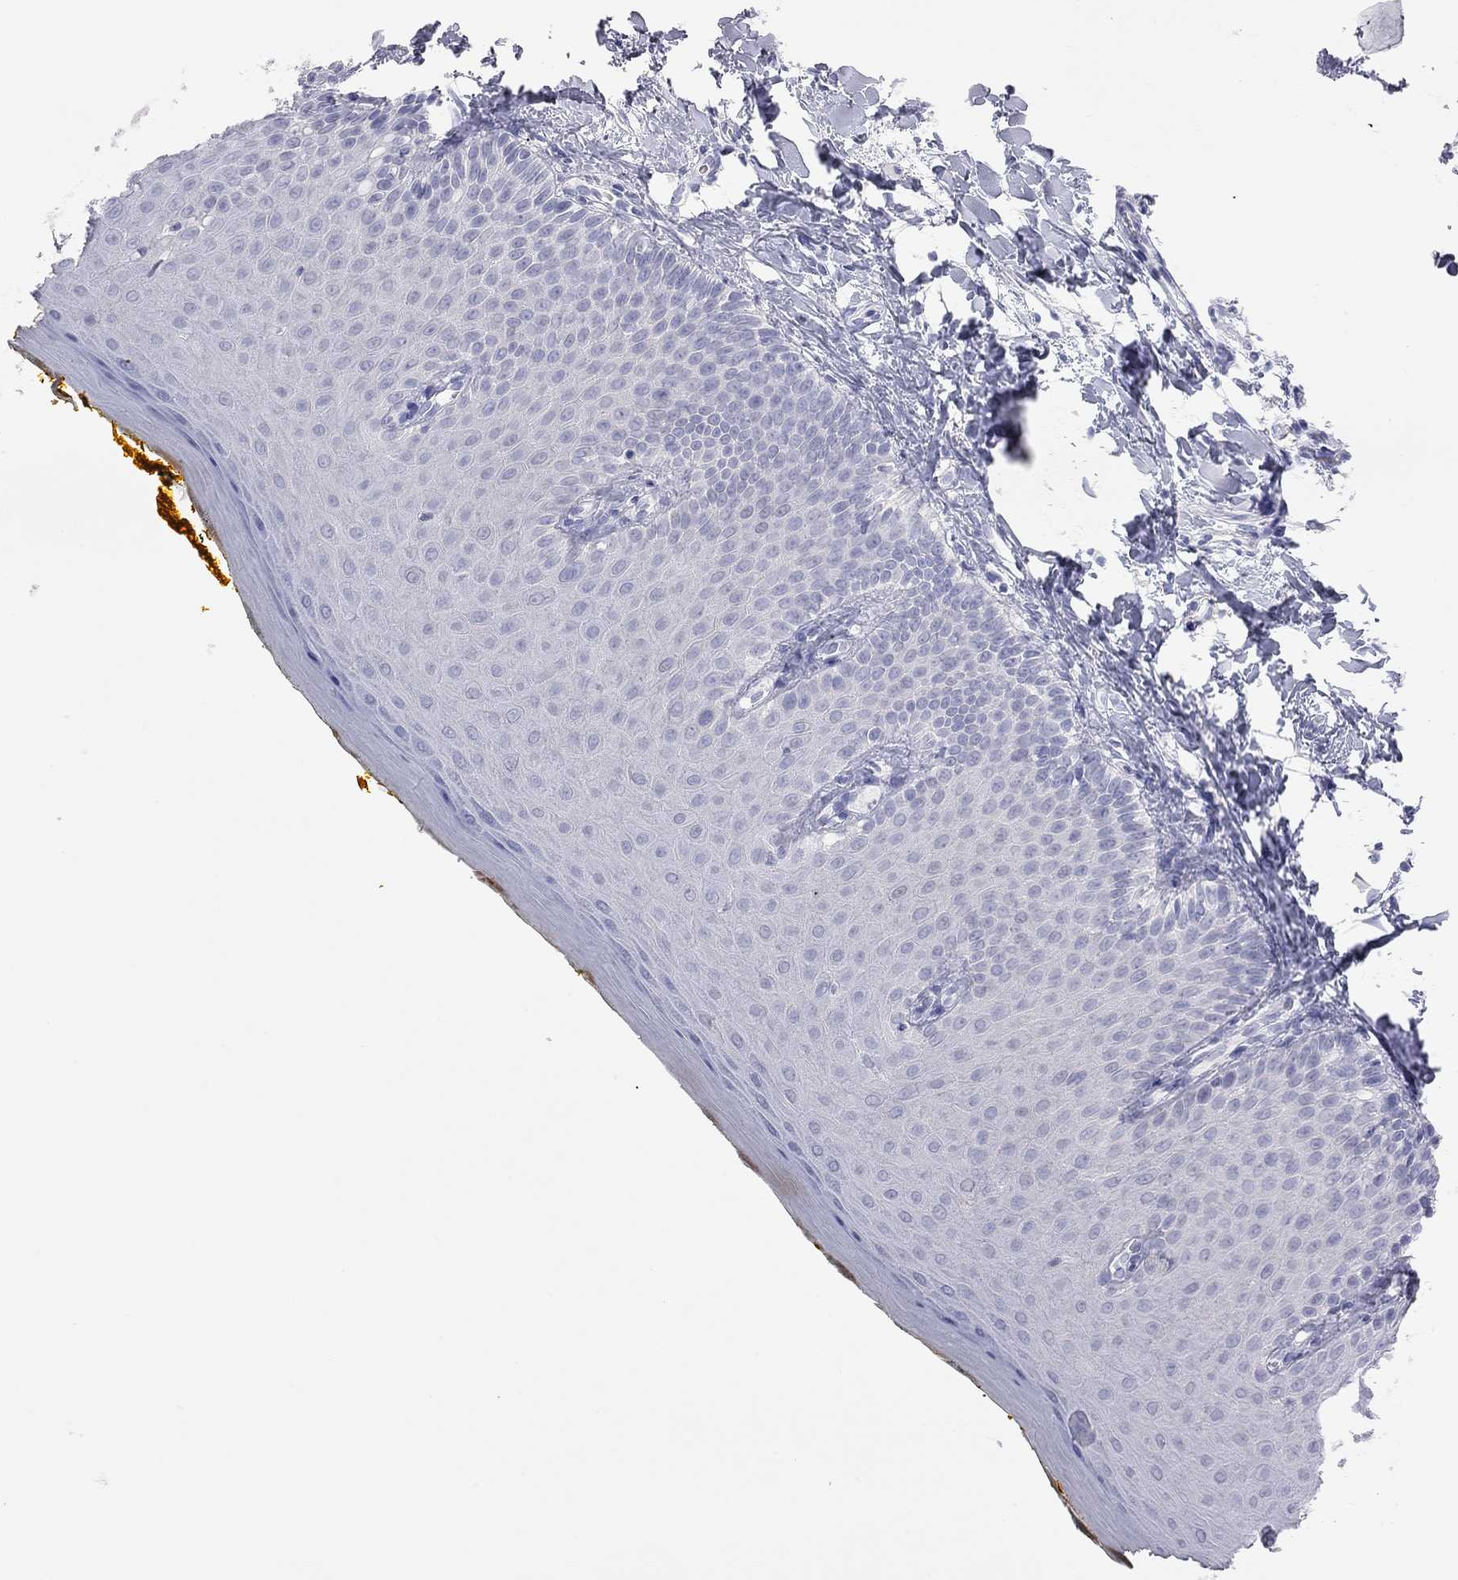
{"staining": {"intensity": "negative", "quantity": "none", "location": "none"}, "tissue": "oral mucosa", "cell_type": "Squamous epithelial cells", "image_type": "normal", "snomed": [{"axis": "morphology", "description": "Normal tissue, NOS"}, {"axis": "topography", "description": "Oral tissue"}], "caption": "Squamous epithelial cells are negative for protein expression in benign human oral mucosa. (DAB immunohistochemistry (IHC), high magnification).", "gene": "ADCYAP1", "patient": {"sex": "female", "age": 43}}